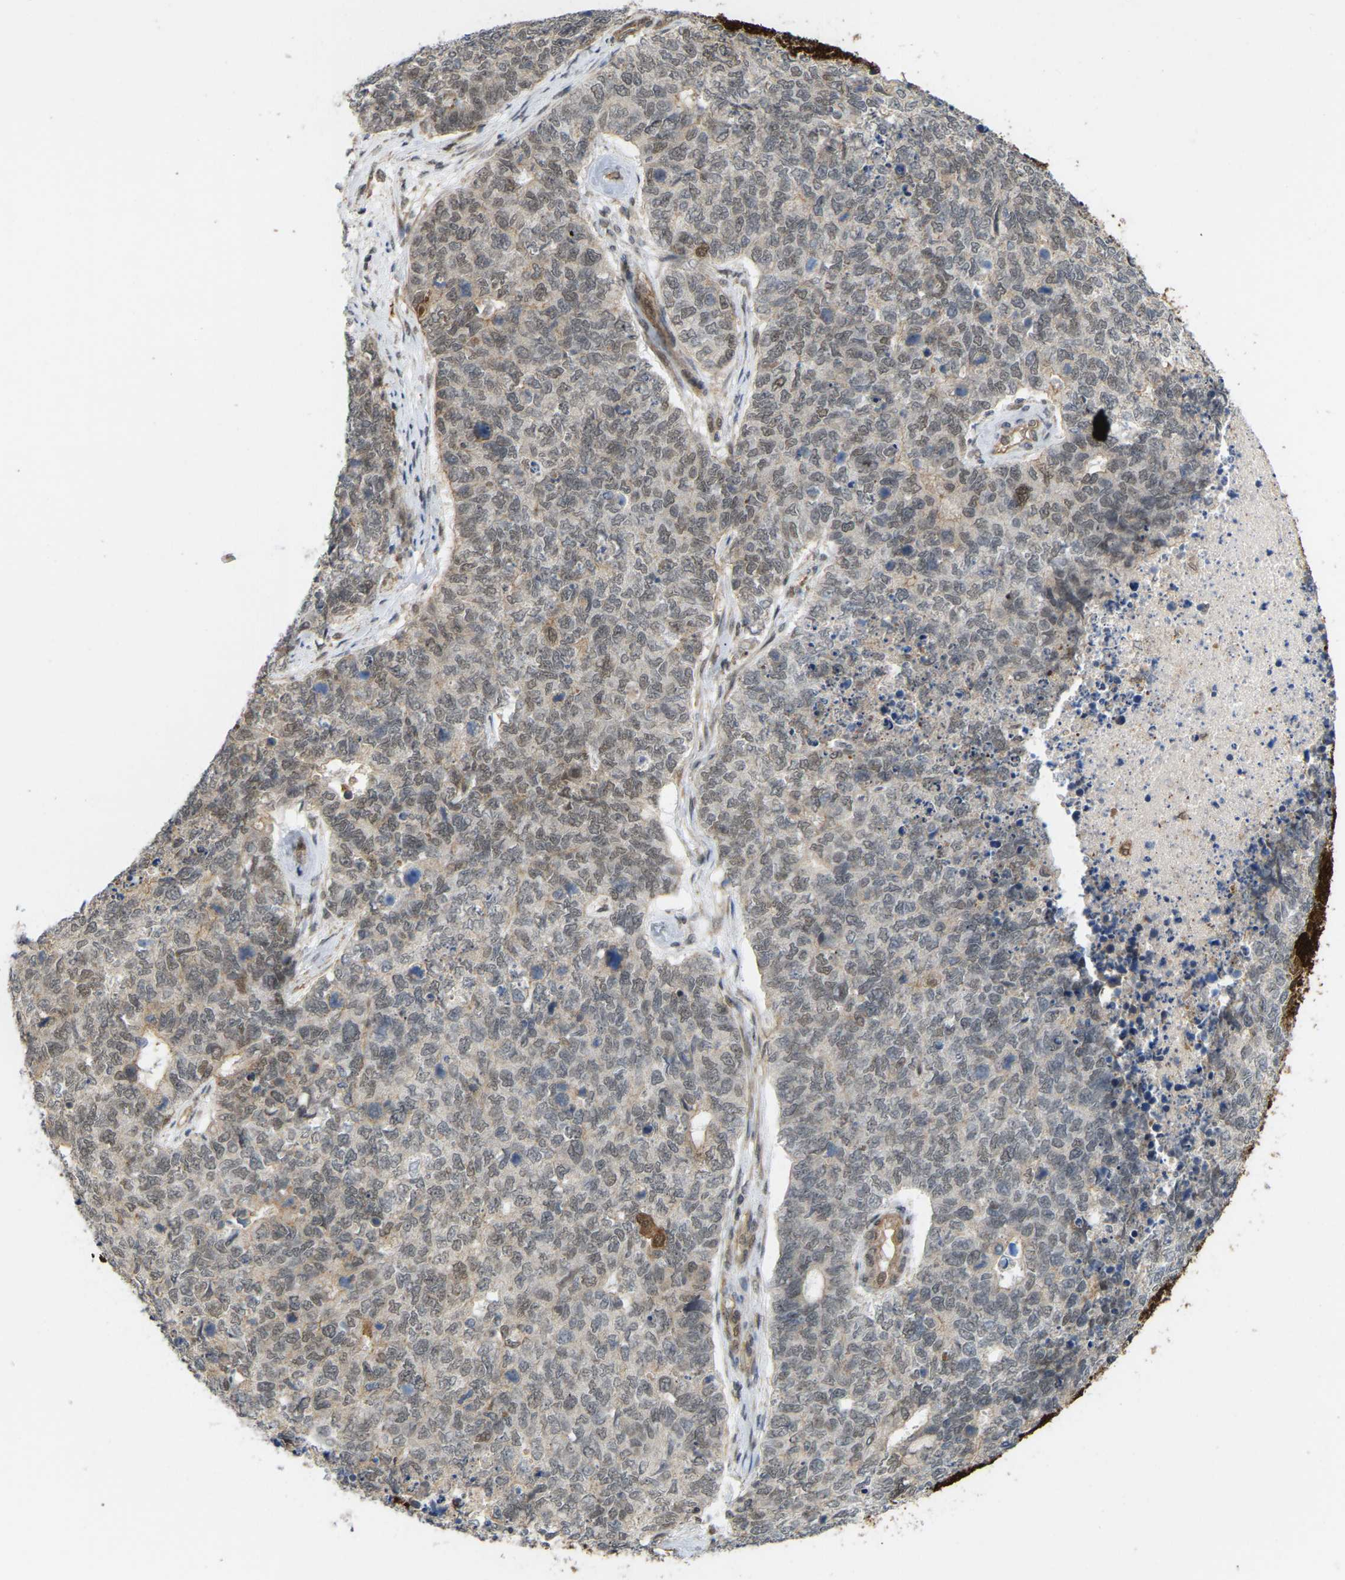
{"staining": {"intensity": "weak", "quantity": ">75%", "location": "nuclear"}, "tissue": "cervical cancer", "cell_type": "Tumor cells", "image_type": "cancer", "snomed": [{"axis": "morphology", "description": "Squamous cell carcinoma, NOS"}, {"axis": "topography", "description": "Cervix"}], "caption": "Brown immunohistochemical staining in human cervical cancer shows weak nuclear expression in about >75% of tumor cells.", "gene": "SERPINB5", "patient": {"sex": "female", "age": 63}}